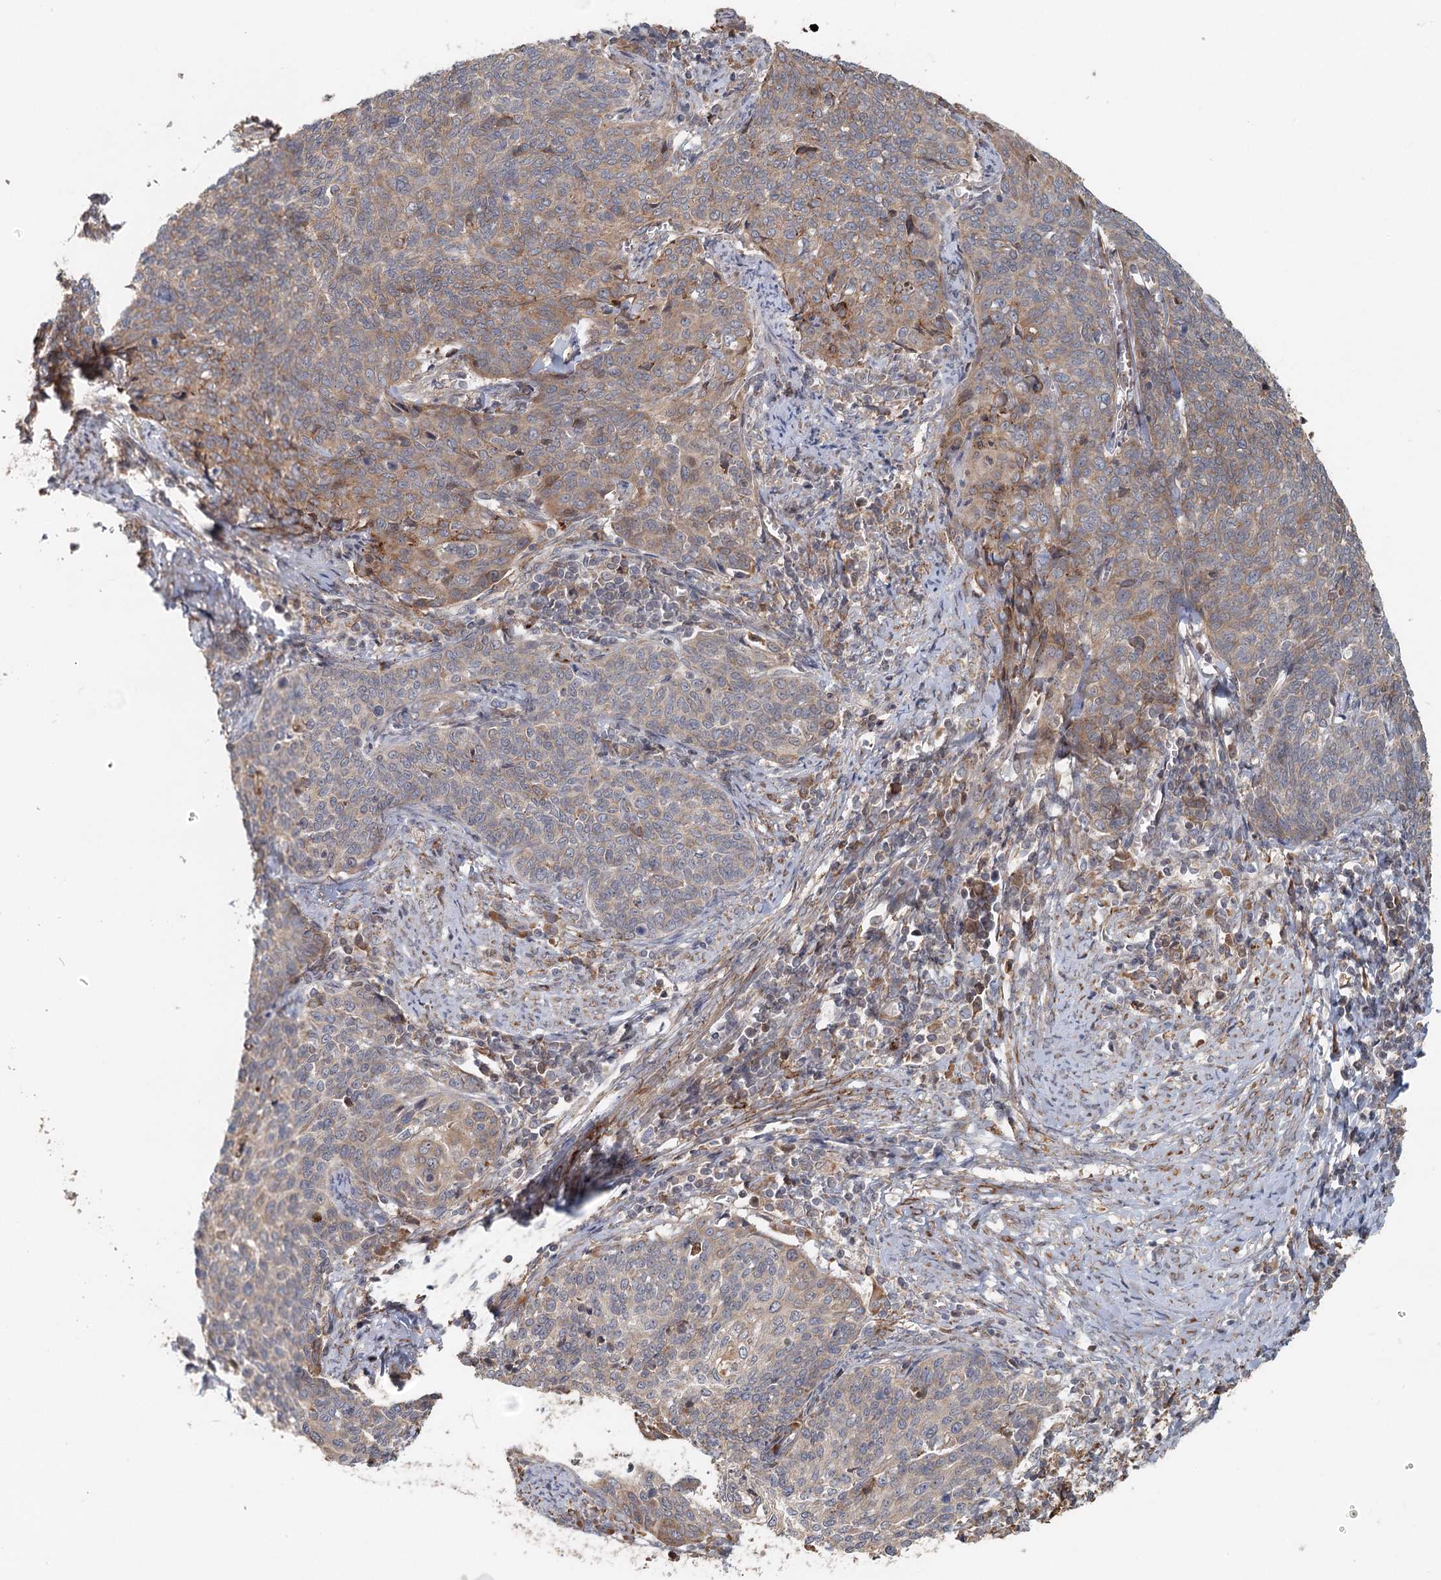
{"staining": {"intensity": "weak", "quantity": "25%-75%", "location": "cytoplasmic/membranous"}, "tissue": "cervical cancer", "cell_type": "Tumor cells", "image_type": "cancer", "snomed": [{"axis": "morphology", "description": "Squamous cell carcinoma, NOS"}, {"axis": "topography", "description": "Cervix"}], "caption": "This micrograph shows squamous cell carcinoma (cervical) stained with IHC to label a protein in brown. The cytoplasmic/membranous of tumor cells show weak positivity for the protein. Nuclei are counter-stained blue.", "gene": "RNF111", "patient": {"sex": "female", "age": 39}}